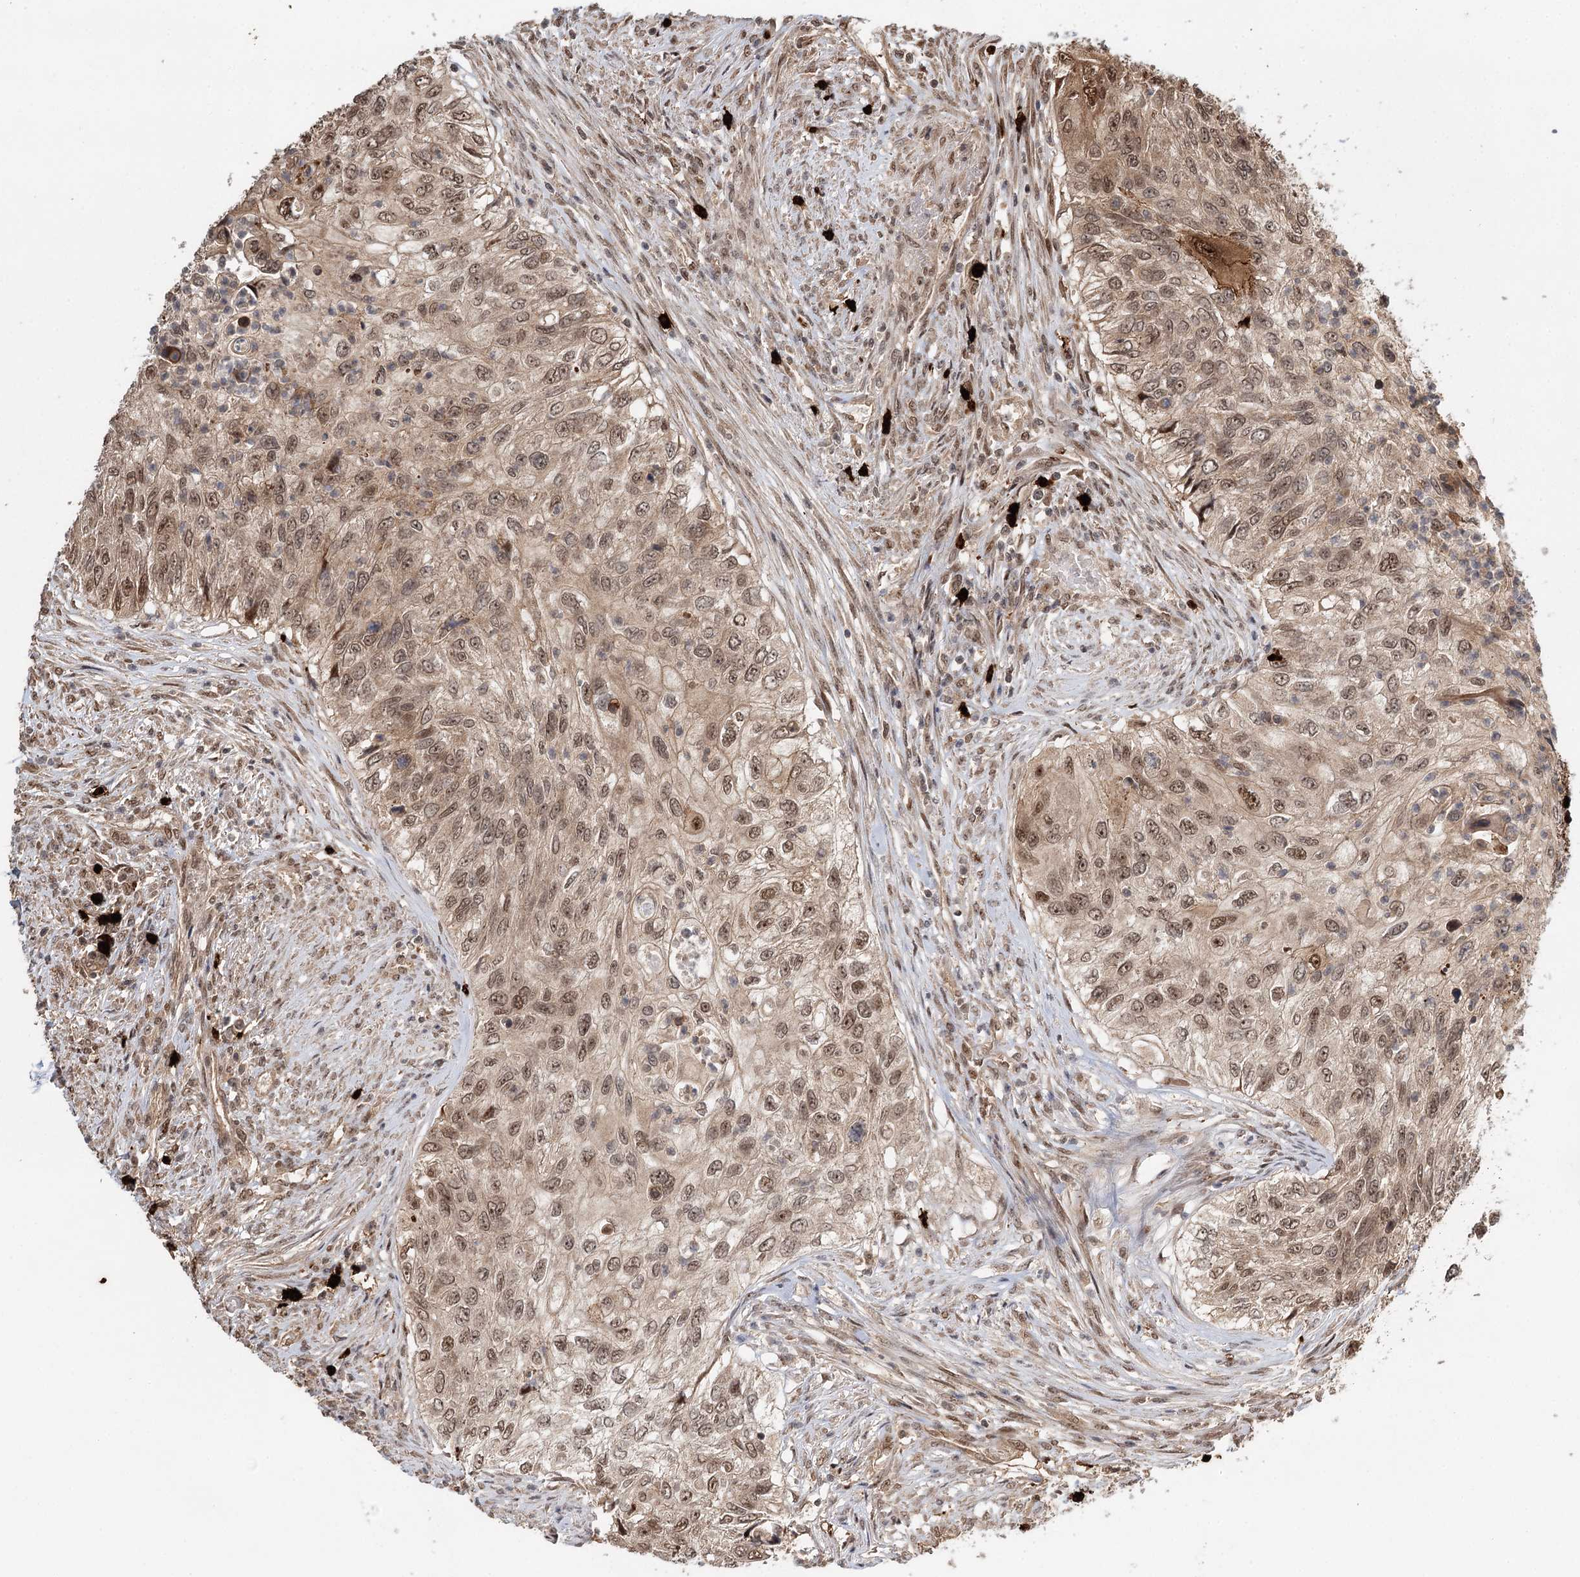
{"staining": {"intensity": "weak", "quantity": ">75%", "location": "nuclear"}, "tissue": "urothelial cancer", "cell_type": "Tumor cells", "image_type": "cancer", "snomed": [{"axis": "morphology", "description": "Urothelial carcinoma, High grade"}, {"axis": "topography", "description": "Urinary bladder"}], "caption": "Protein expression by IHC exhibits weak nuclear positivity in about >75% of tumor cells in urothelial cancer.", "gene": "N6AMT1", "patient": {"sex": "female", "age": 60}}